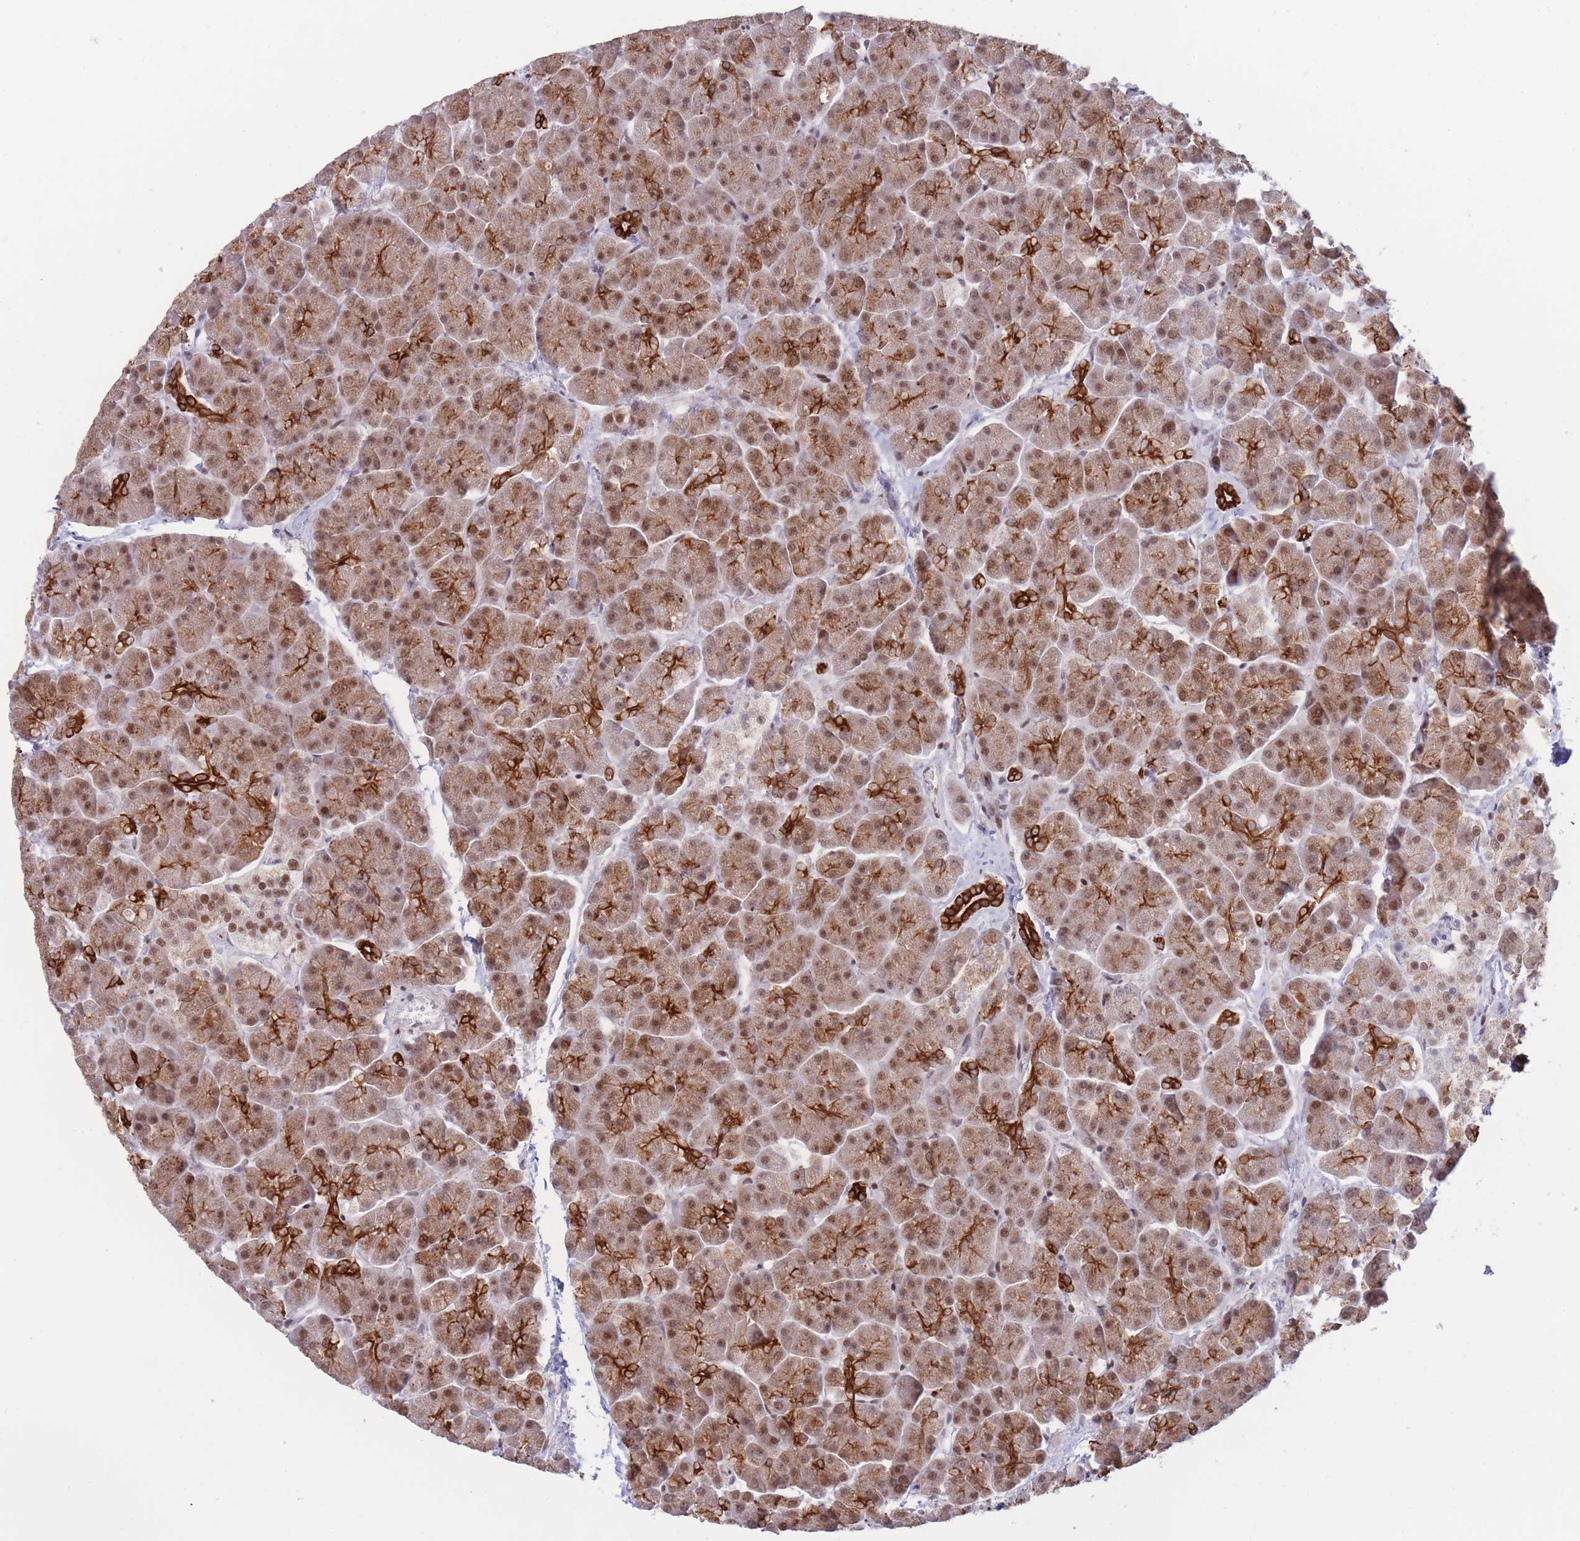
{"staining": {"intensity": "strong", "quantity": "25%-75%", "location": "cytoplasmic/membranous,nuclear"}, "tissue": "pancreas", "cell_type": "Exocrine glandular cells", "image_type": "normal", "snomed": [{"axis": "morphology", "description": "Normal tissue, NOS"}, {"axis": "topography", "description": "Pancreas"}, {"axis": "topography", "description": "Peripheral nerve tissue"}], "caption": "Unremarkable pancreas was stained to show a protein in brown. There is high levels of strong cytoplasmic/membranous,nuclear positivity in about 25%-75% of exocrine glandular cells. The protein of interest is shown in brown color, while the nuclei are stained blue.", "gene": "TARBP2", "patient": {"sex": "male", "age": 54}}